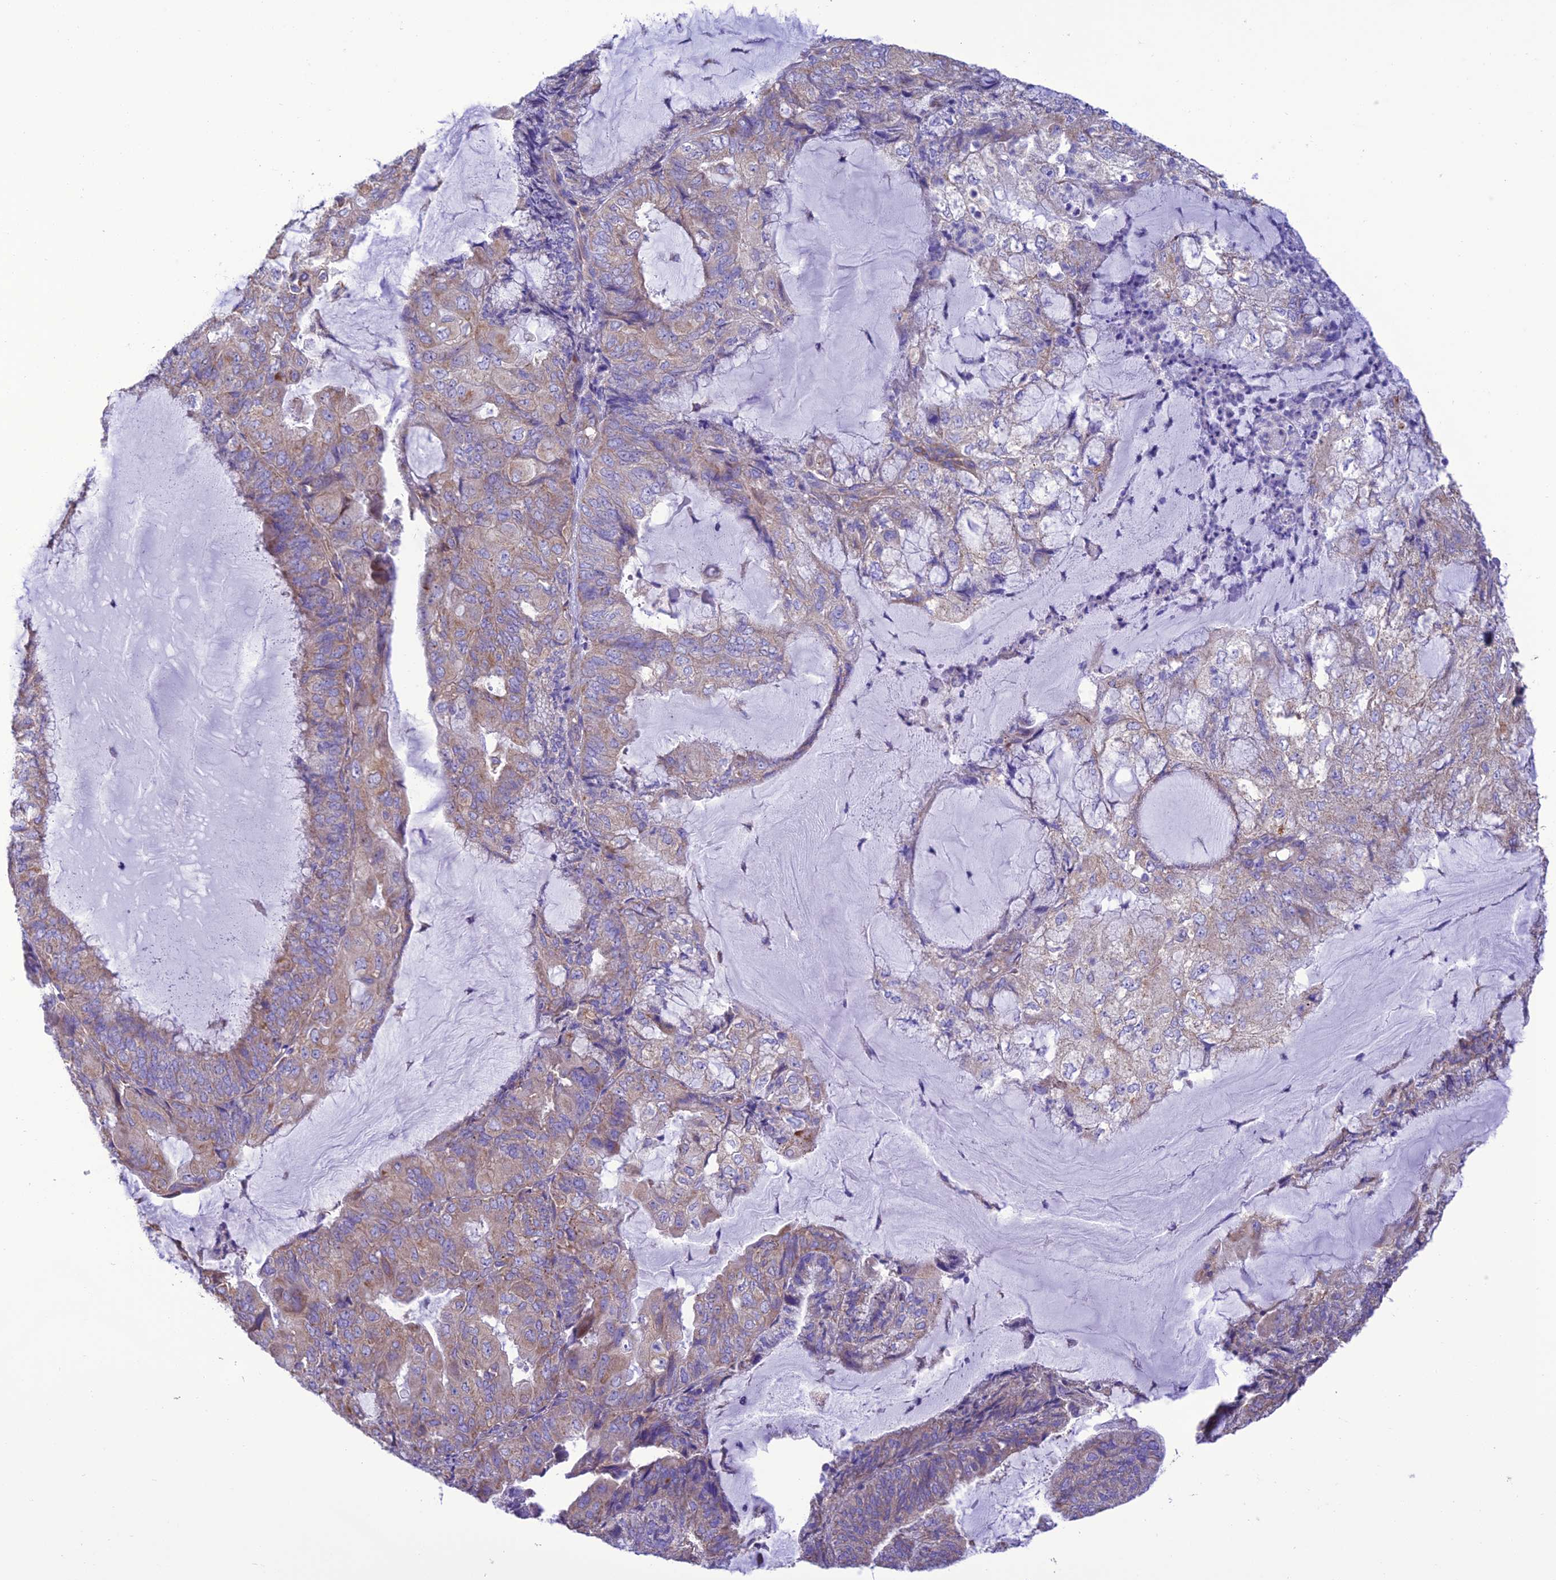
{"staining": {"intensity": "weak", "quantity": "25%-75%", "location": "cytoplasmic/membranous"}, "tissue": "endometrial cancer", "cell_type": "Tumor cells", "image_type": "cancer", "snomed": [{"axis": "morphology", "description": "Adenocarcinoma, NOS"}, {"axis": "topography", "description": "Endometrium"}], "caption": "Adenocarcinoma (endometrial) stained with a brown dye reveals weak cytoplasmic/membranous positive positivity in approximately 25%-75% of tumor cells.", "gene": "MAP3K12", "patient": {"sex": "female", "age": 81}}